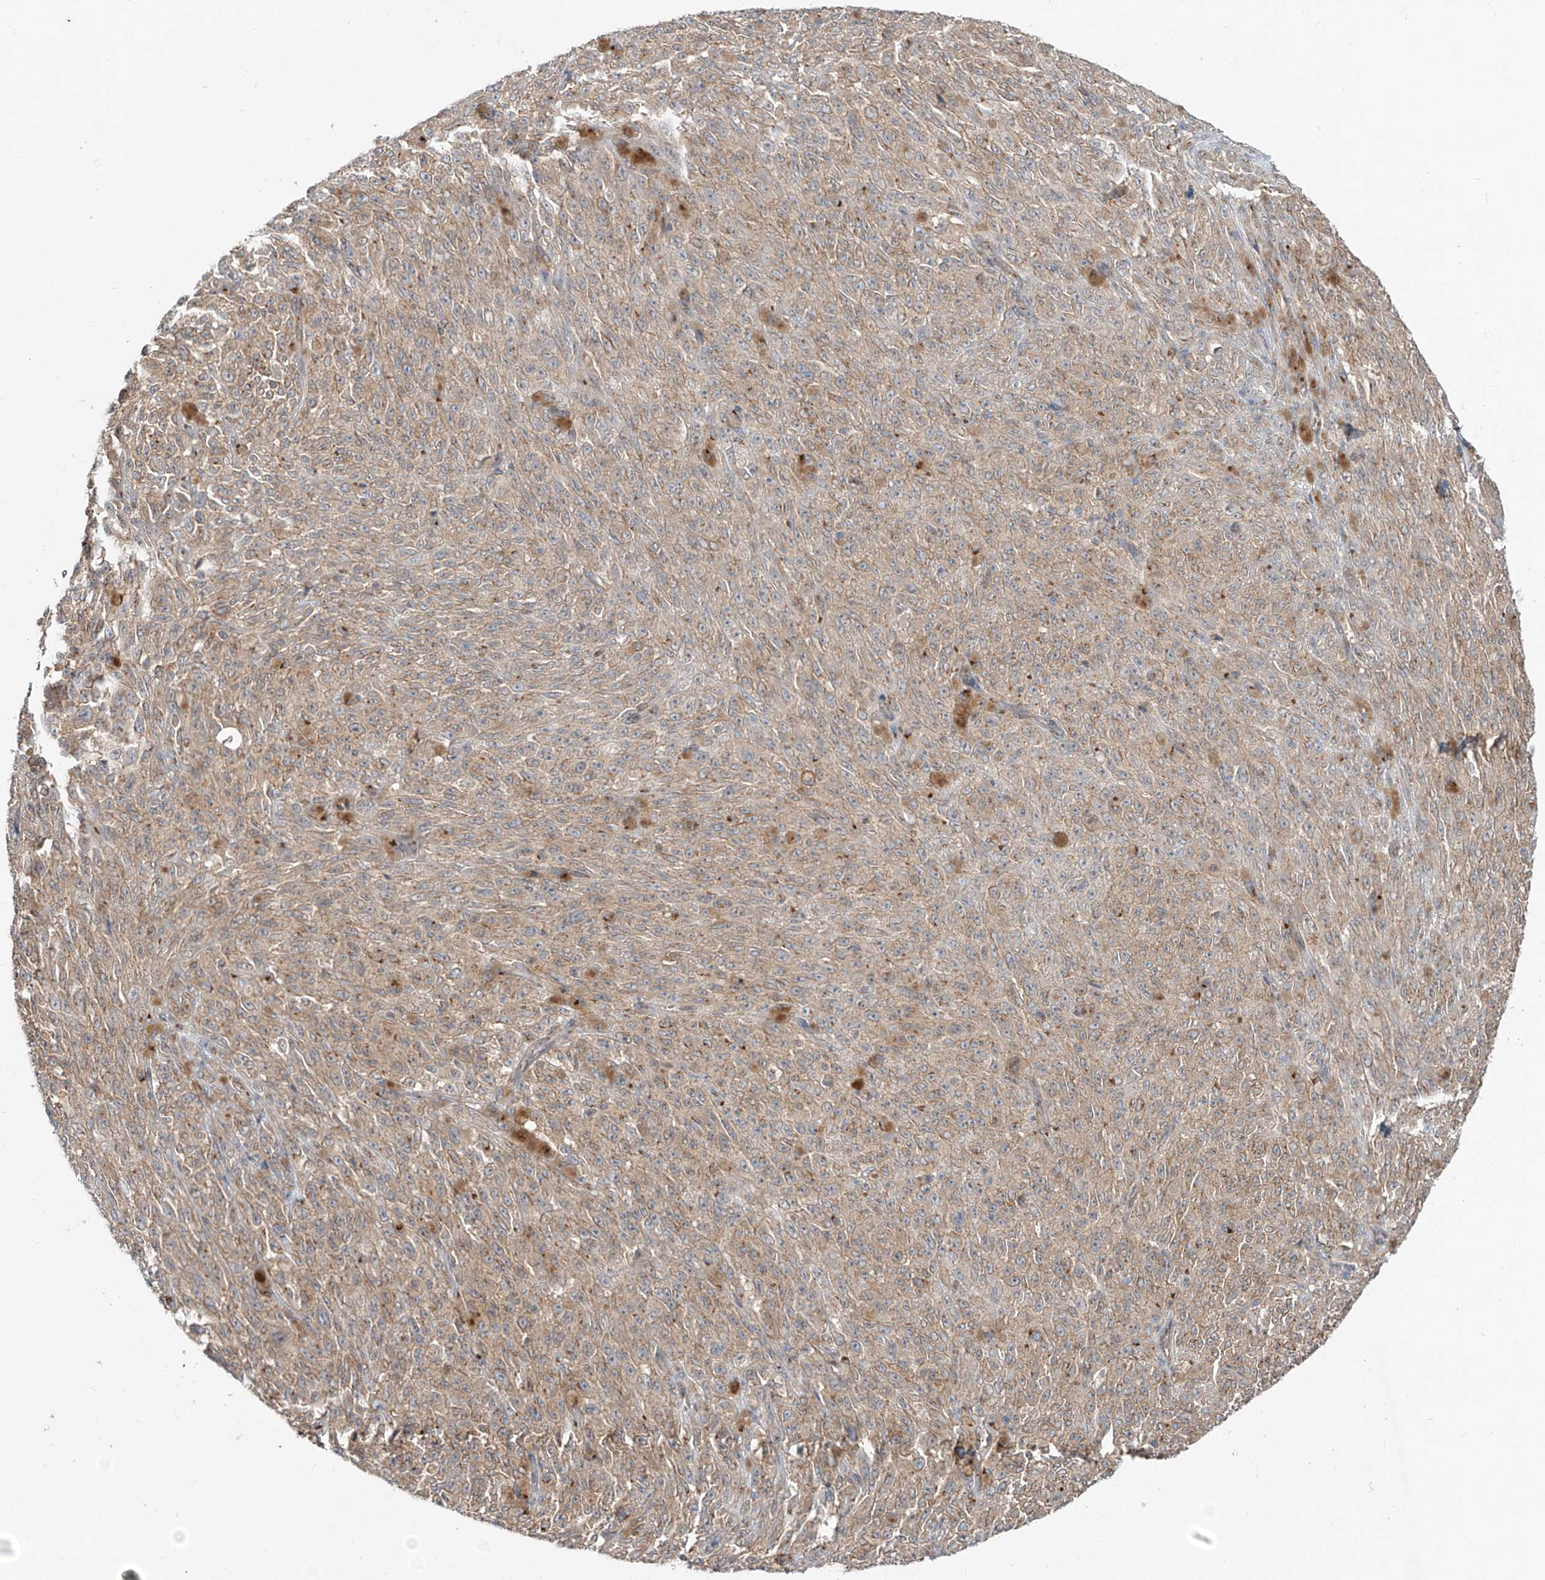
{"staining": {"intensity": "weak", "quantity": ">75%", "location": "cytoplasmic/membranous"}, "tissue": "melanoma", "cell_type": "Tumor cells", "image_type": "cancer", "snomed": [{"axis": "morphology", "description": "Malignant melanoma, NOS"}, {"axis": "topography", "description": "Skin"}], "caption": "This is an image of immunohistochemistry (IHC) staining of malignant melanoma, which shows weak positivity in the cytoplasmic/membranous of tumor cells.", "gene": "CUX1", "patient": {"sex": "female", "age": 82}}